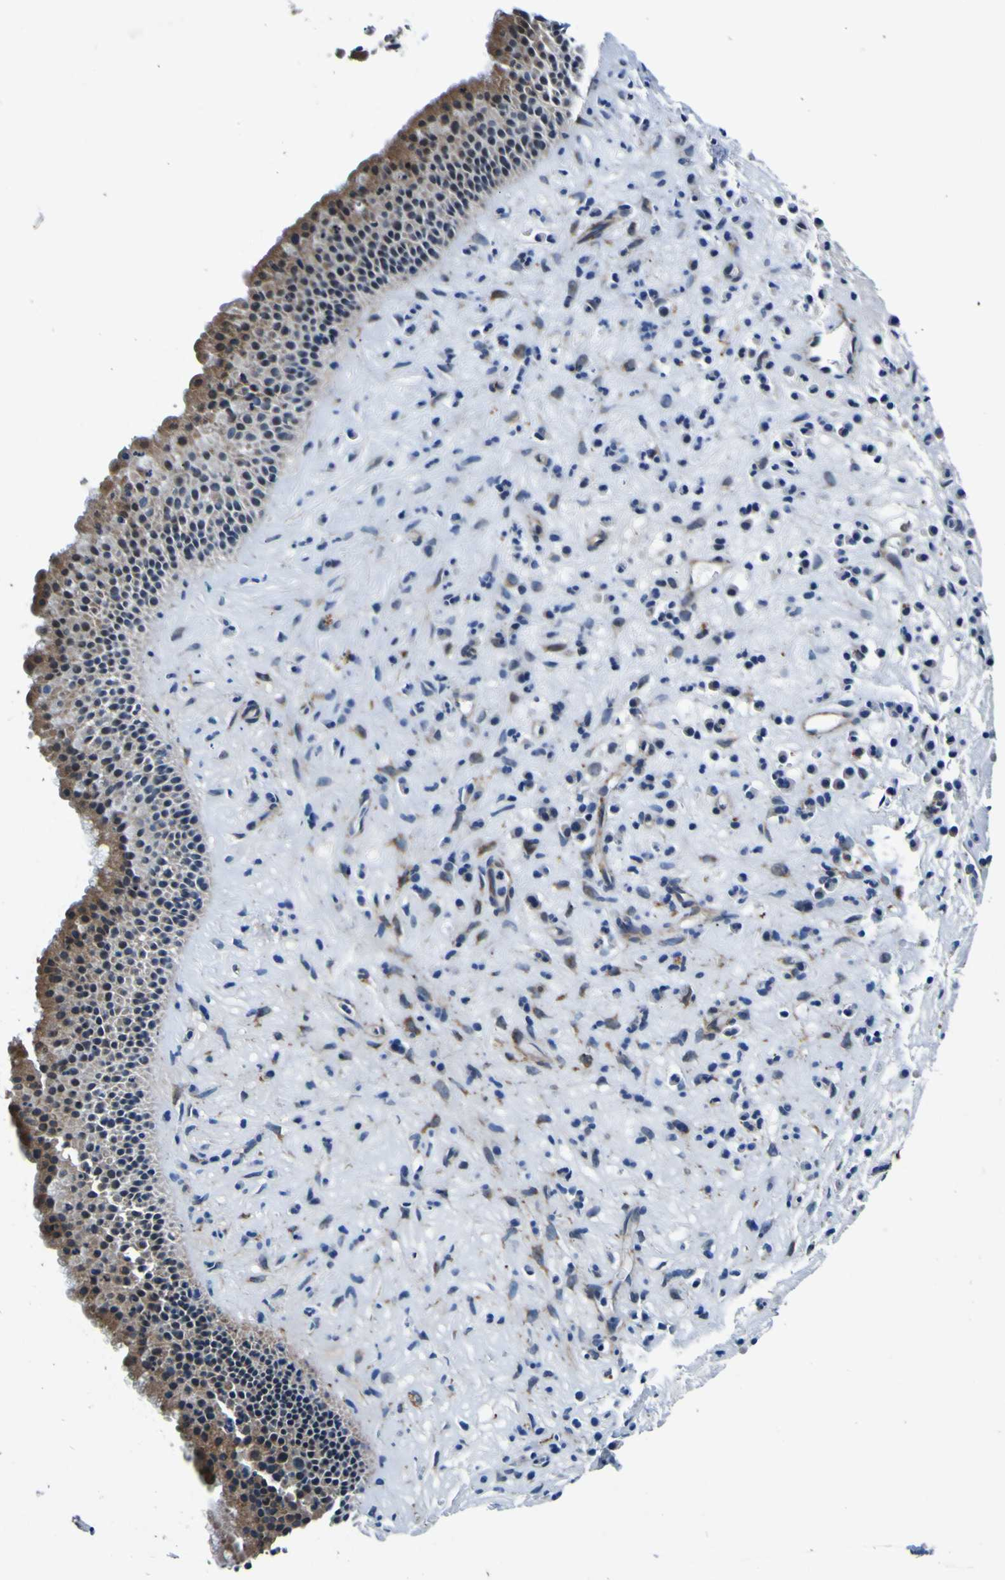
{"staining": {"intensity": "moderate", "quantity": "25%-75%", "location": "cytoplasmic/membranous"}, "tissue": "nasopharynx", "cell_type": "Respiratory epithelial cells", "image_type": "normal", "snomed": [{"axis": "morphology", "description": "Normal tissue, NOS"}, {"axis": "topography", "description": "Nasopharynx"}], "caption": "Protein expression by immunohistochemistry reveals moderate cytoplasmic/membranous positivity in about 25%-75% of respiratory epithelial cells in unremarkable nasopharynx. Nuclei are stained in blue.", "gene": "AGAP3", "patient": {"sex": "female", "age": 51}}